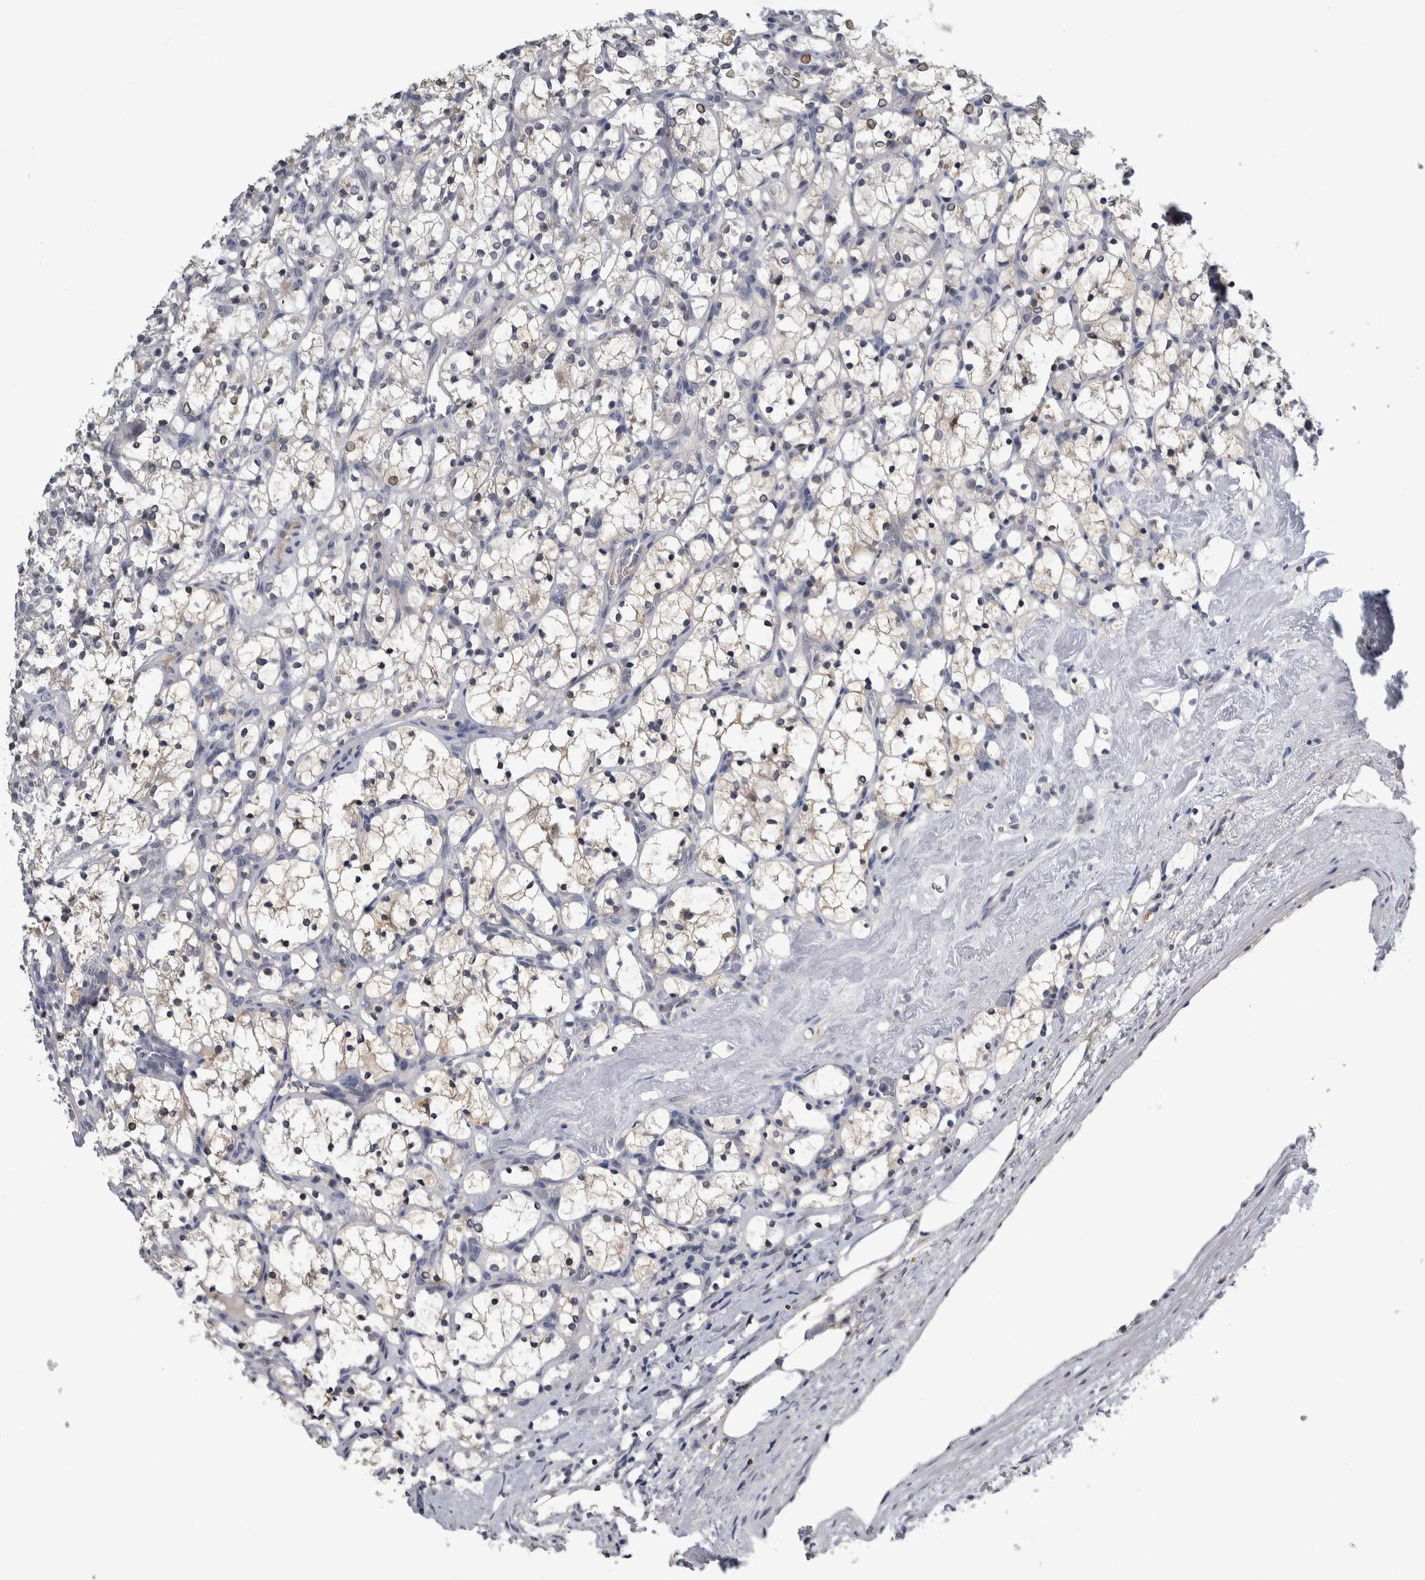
{"staining": {"intensity": "weak", "quantity": "25%-75%", "location": "cytoplasmic/membranous"}, "tissue": "renal cancer", "cell_type": "Tumor cells", "image_type": "cancer", "snomed": [{"axis": "morphology", "description": "Adenocarcinoma, NOS"}, {"axis": "topography", "description": "Kidney"}], "caption": "DAB immunohistochemical staining of human adenocarcinoma (renal) shows weak cytoplasmic/membranous protein positivity in approximately 25%-75% of tumor cells. The protein is stained brown, and the nuclei are stained in blue (DAB (3,3'-diaminobenzidine) IHC with brightfield microscopy, high magnification).", "gene": "COL14A1", "patient": {"sex": "female", "age": 69}}